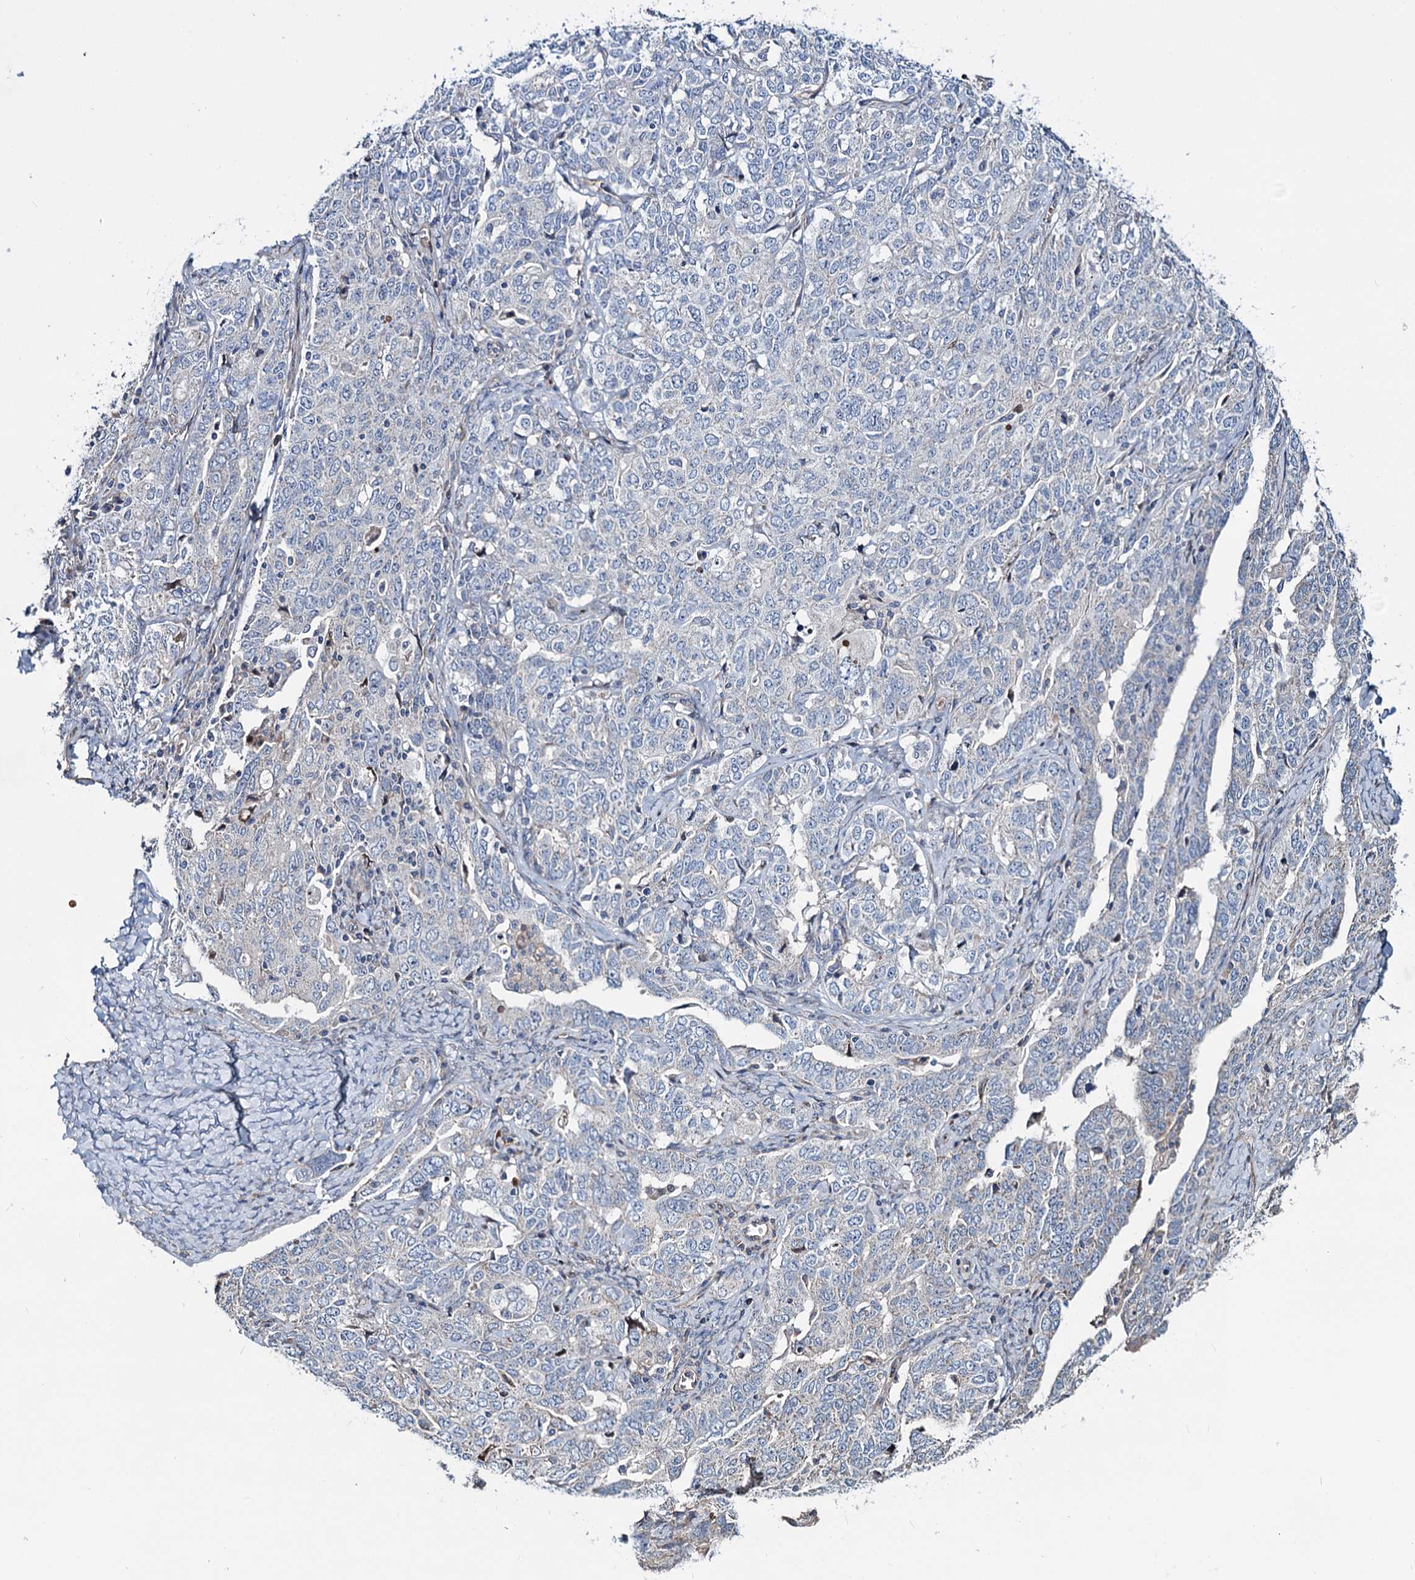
{"staining": {"intensity": "negative", "quantity": "none", "location": "none"}, "tissue": "ovarian cancer", "cell_type": "Tumor cells", "image_type": "cancer", "snomed": [{"axis": "morphology", "description": "Carcinoma, endometroid"}, {"axis": "topography", "description": "Ovary"}], "caption": "The histopathology image exhibits no staining of tumor cells in ovarian cancer (endometroid carcinoma).", "gene": "PTDSS2", "patient": {"sex": "female", "age": 62}}